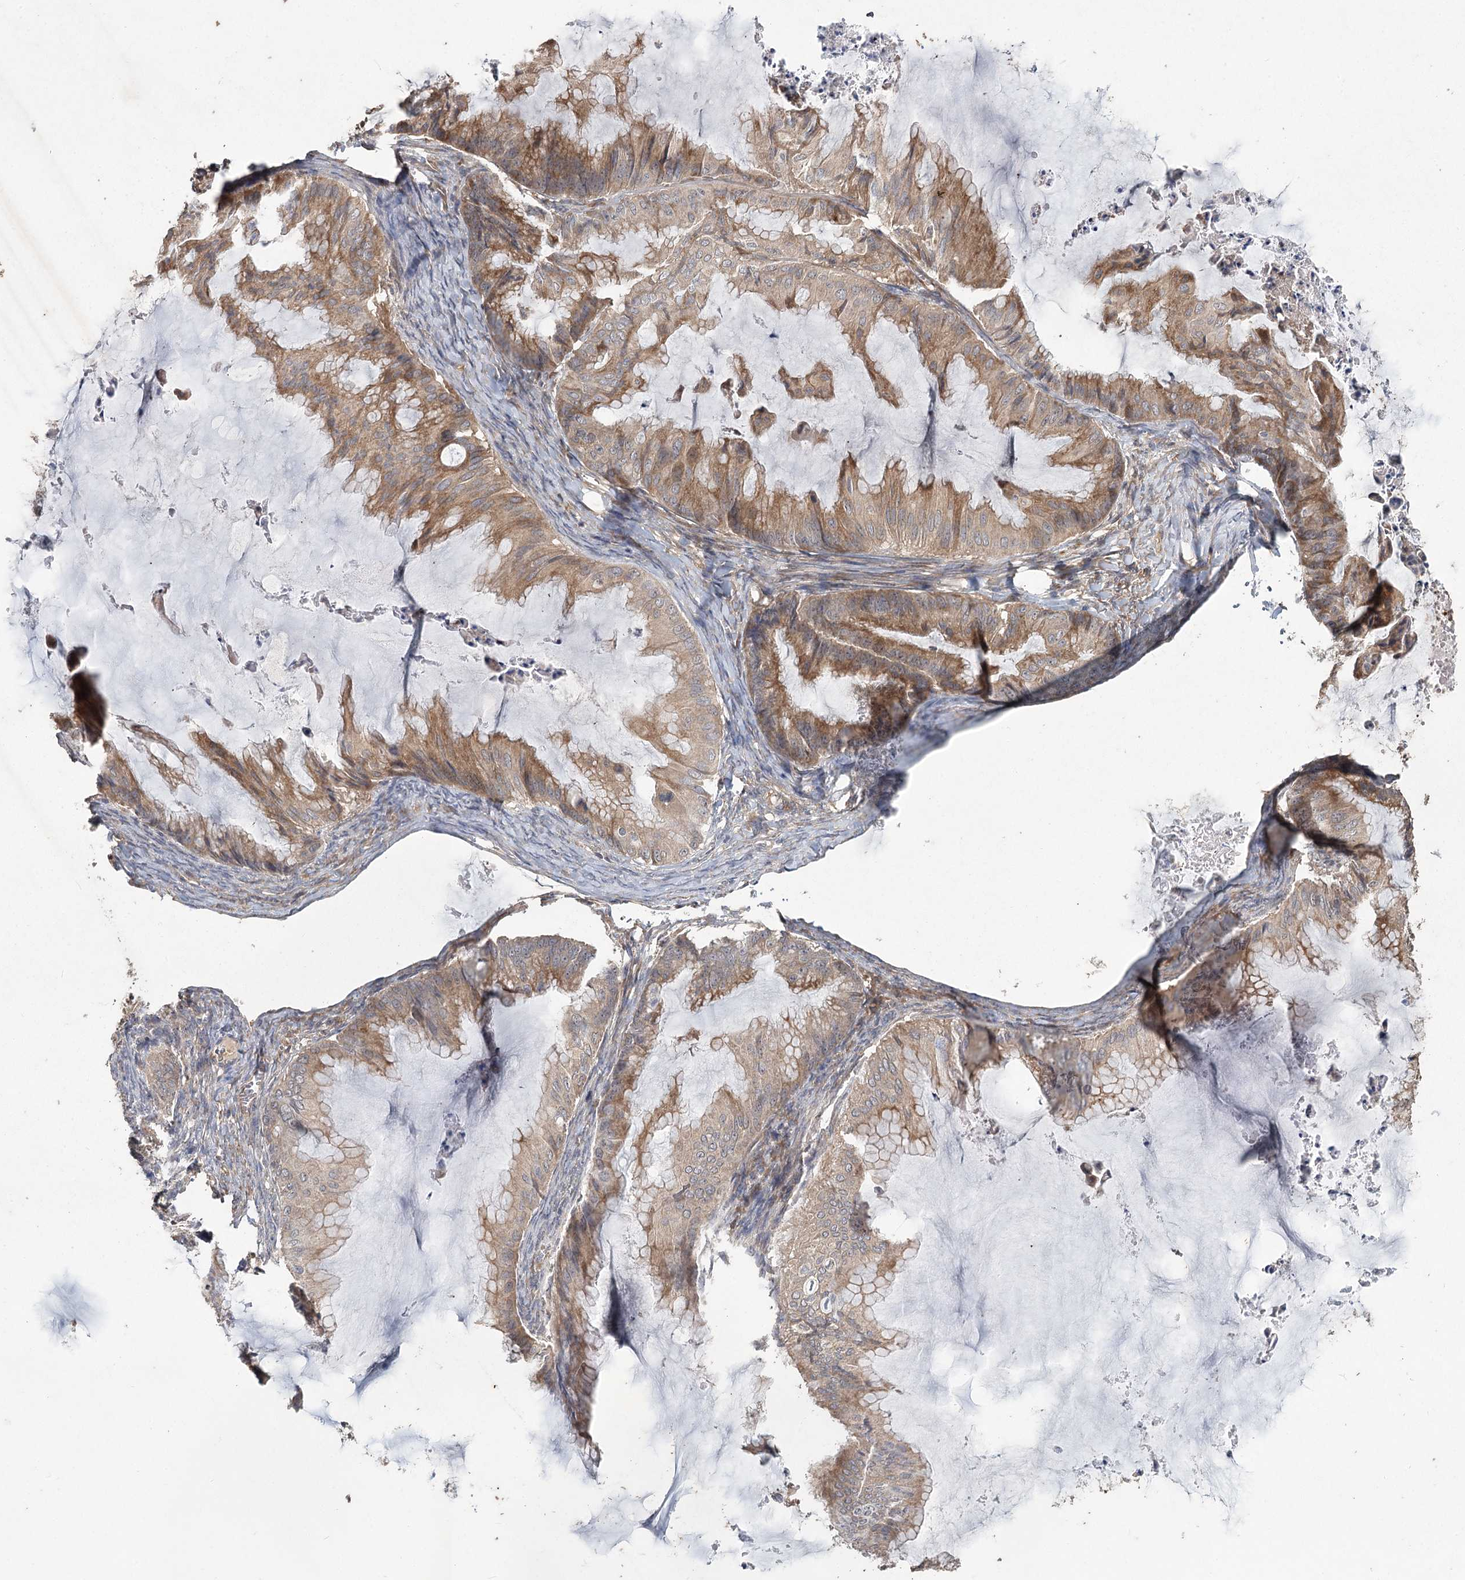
{"staining": {"intensity": "moderate", "quantity": "25%-75%", "location": "cytoplasmic/membranous"}, "tissue": "ovarian cancer", "cell_type": "Tumor cells", "image_type": "cancer", "snomed": [{"axis": "morphology", "description": "Cystadenocarcinoma, mucinous, NOS"}, {"axis": "topography", "description": "Ovary"}], "caption": "IHC photomicrograph of human ovarian cancer stained for a protein (brown), which exhibits medium levels of moderate cytoplasmic/membranous staining in approximately 25%-75% of tumor cells.", "gene": "RIN2", "patient": {"sex": "female", "age": 71}}